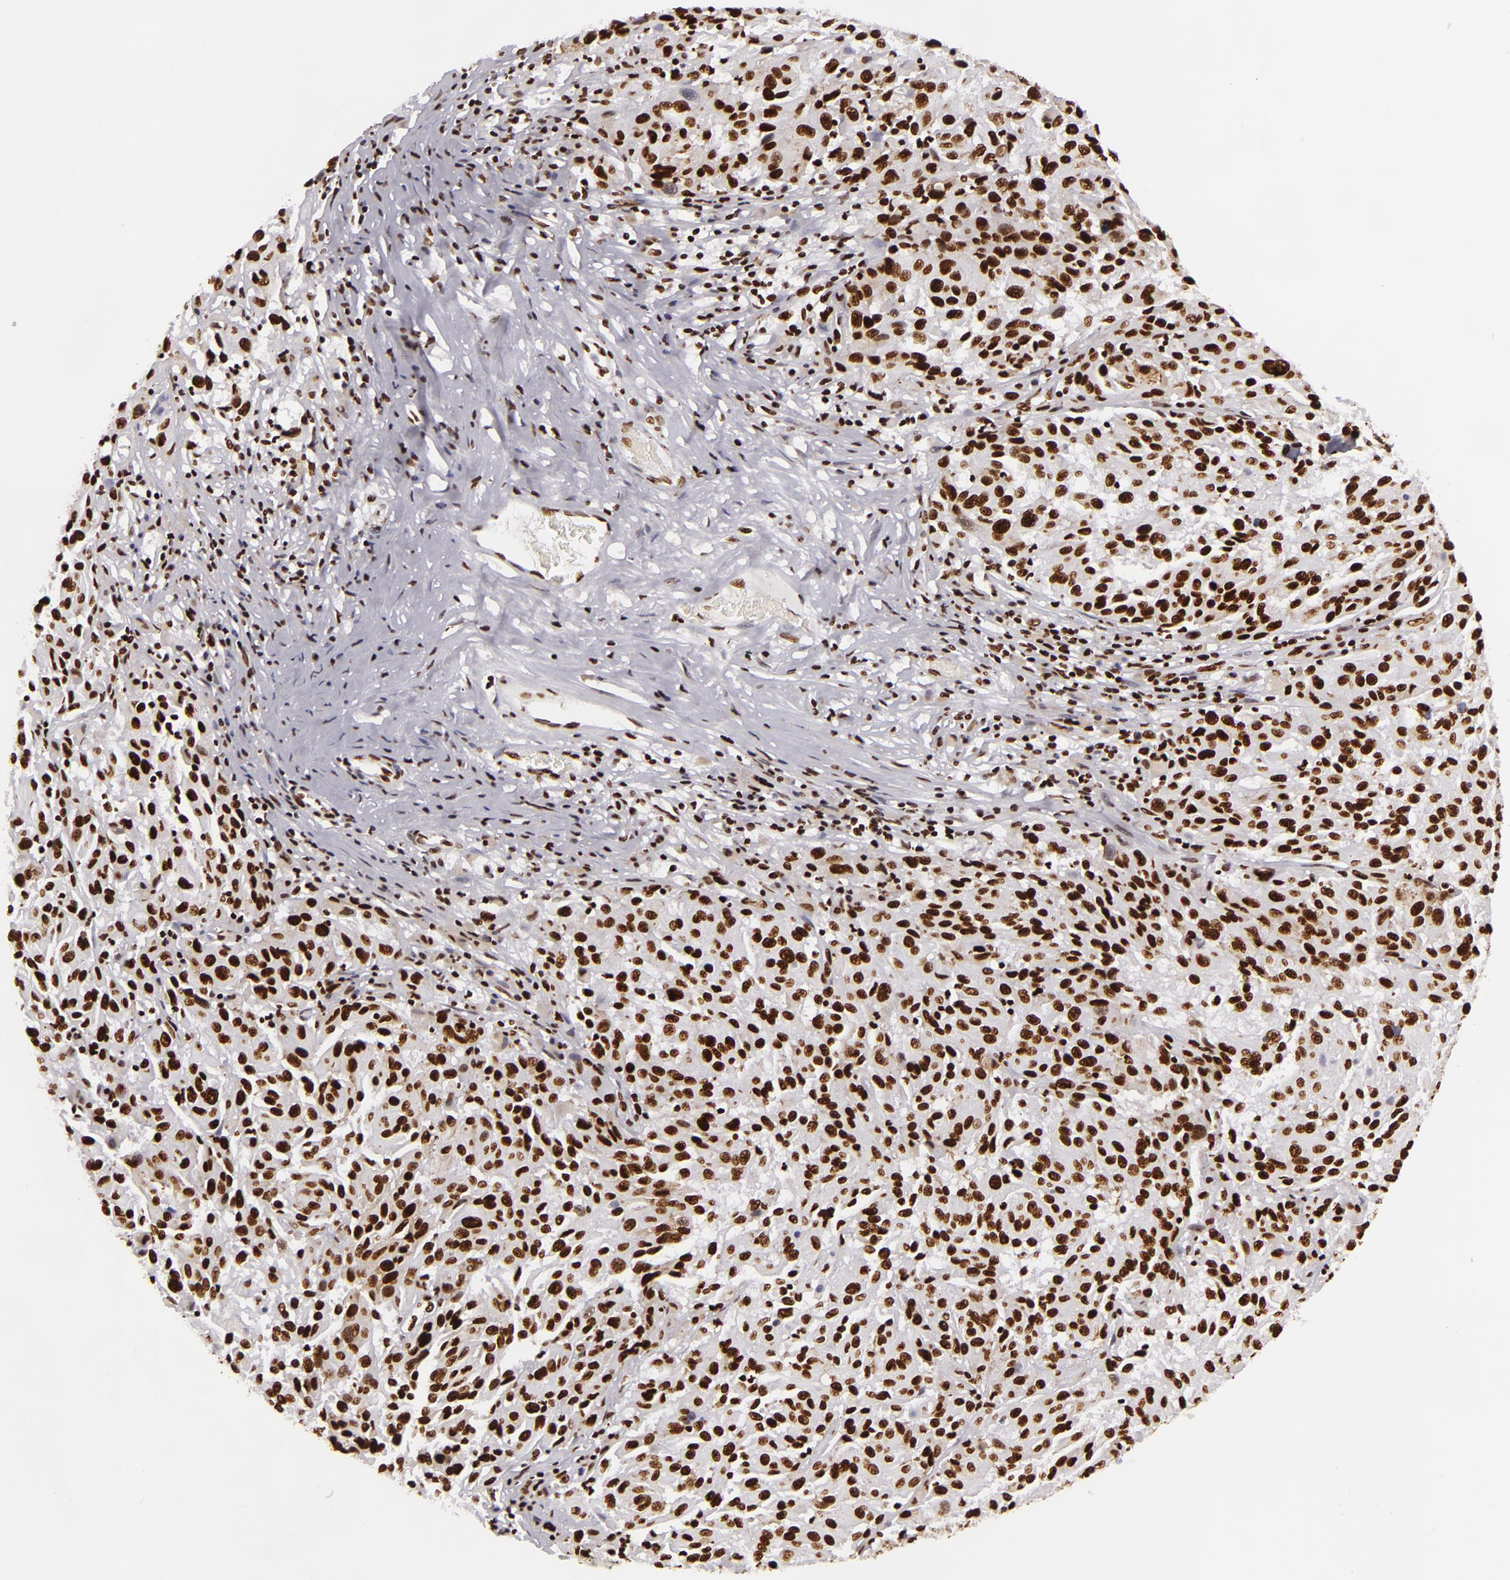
{"staining": {"intensity": "strong", "quantity": ">75%", "location": "nuclear"}, "tissue": "melanoma", "cell_type": "Tumor cells", "image_type": "cancer", "snomed": [{"axis": "morphology", "description": "Malignant melanoma, NOS"}, {"axis": "topography", "description": "Skin"}], "caption": "Tumor cells show high levels of strong nuclear staining in approximately >75% of cells in human melanoma. The staining is performed using DAB (3,3'-diaminobenzidine) brown chromogen to label protein expression. The nuclei are counter-stained blue using hematoxylin.", "gene": "SAFB", "patient": {"sex": "female", "age": 77}}